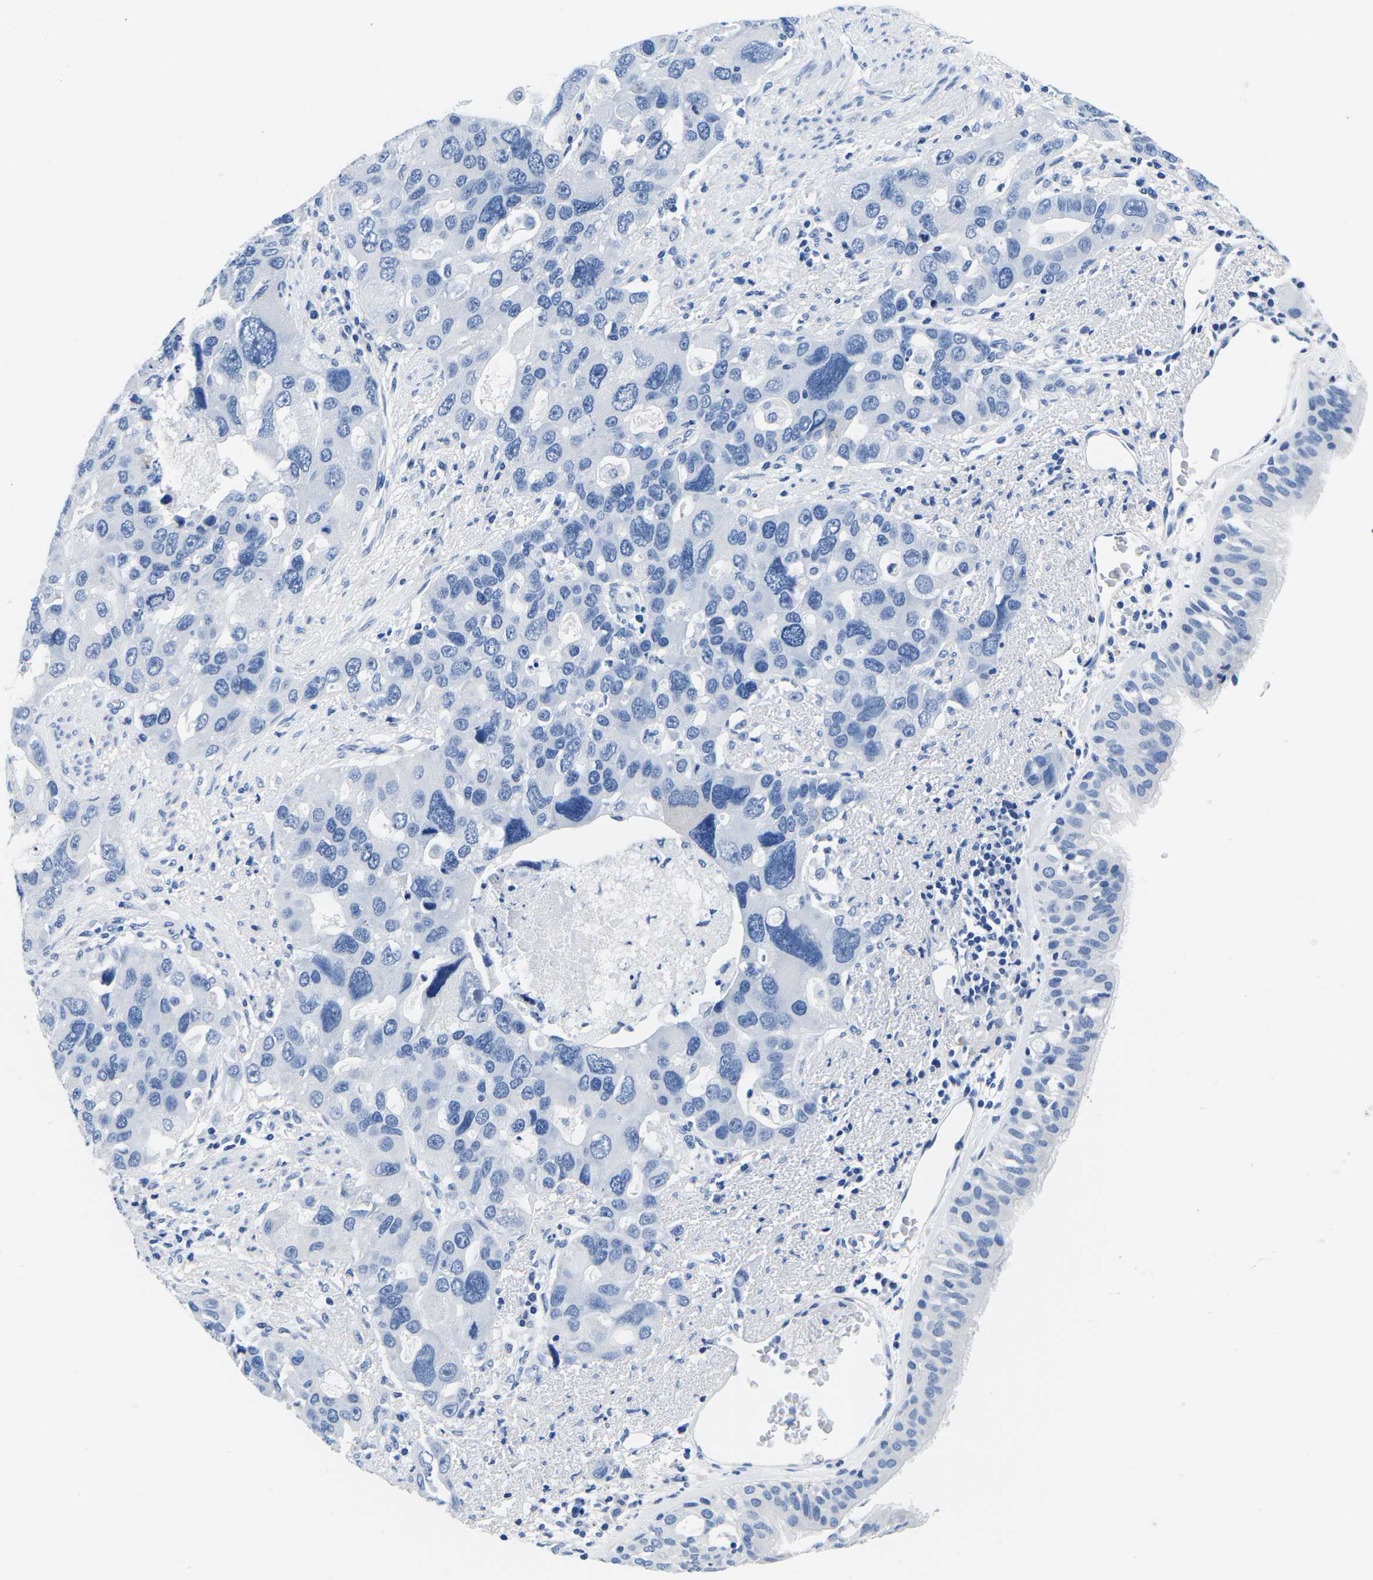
{"staining": {"intensity": "negative", "quantity": "none", "location": "none"}, "tissue": "bronchus", "cell_type": "Respiratory epithelial cells", "image_type": "normal", "snomed": [{"axis": "morphology", "description": "Normal tissue, NOS"}, {"axis": "morphology", "description": "Adenocarcinoma, NOS"}, {"axis": "morphology", "description": "Adenocarcinoma, metastatic, NOS"}, {"axis": "topography", "description": "Lymph node"}, {"axis": "topography", "description": "Bronchus"}, {"axis": "topography", "description": "Lung"}], "caption": "The IHC image has no significant staining in respiratory epithelial cells of bronchus.", "gene": "CYP1A2", "patient": {"sex": "female", "age": 54}}